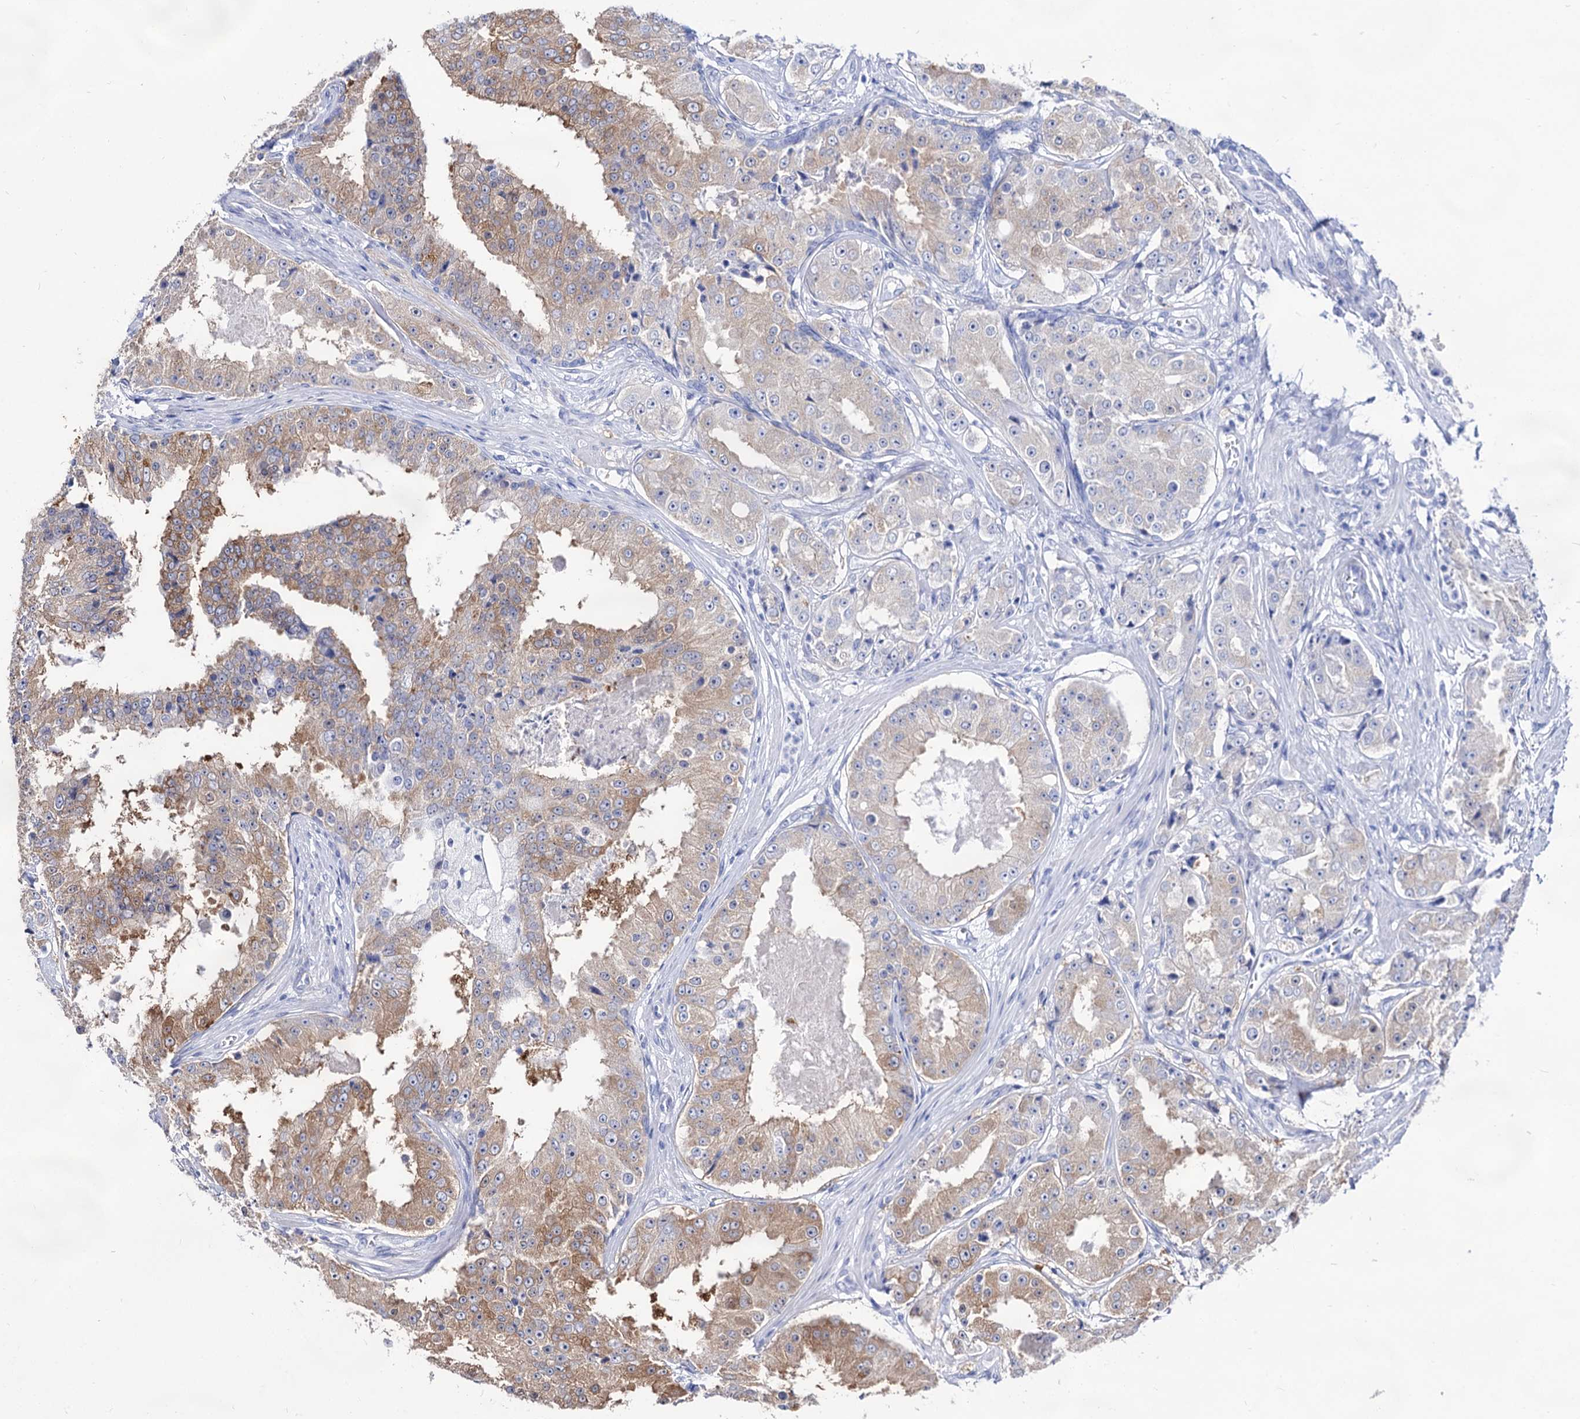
{"staining": {"intensity": "moderate", "quantity": "25%-75%", "location": "cytoplasmic/membranous"}, "tissue": "prostate cancer", "cell_type": "Tumor cells", "image_type": "cancer", "snomed": [{"axis": "morphology", "description": "Adenocarcinoma, High grade"}, {"axis": "topography", "description": "Prostate"}], "caption": "Immunohistochemical staining of prostate adenocarcinoma (high-grade) shows medium levels of moderate cytoplasmic/membranous protein expression in approximately 25%-75% of tumor cells. Using DAB (brown) and hematoxylin (blue) stains, captured at high magnification using brightfield microscopy.", "gene": "ARFIP2", "patient": {"sex": "male", "age": 73}}